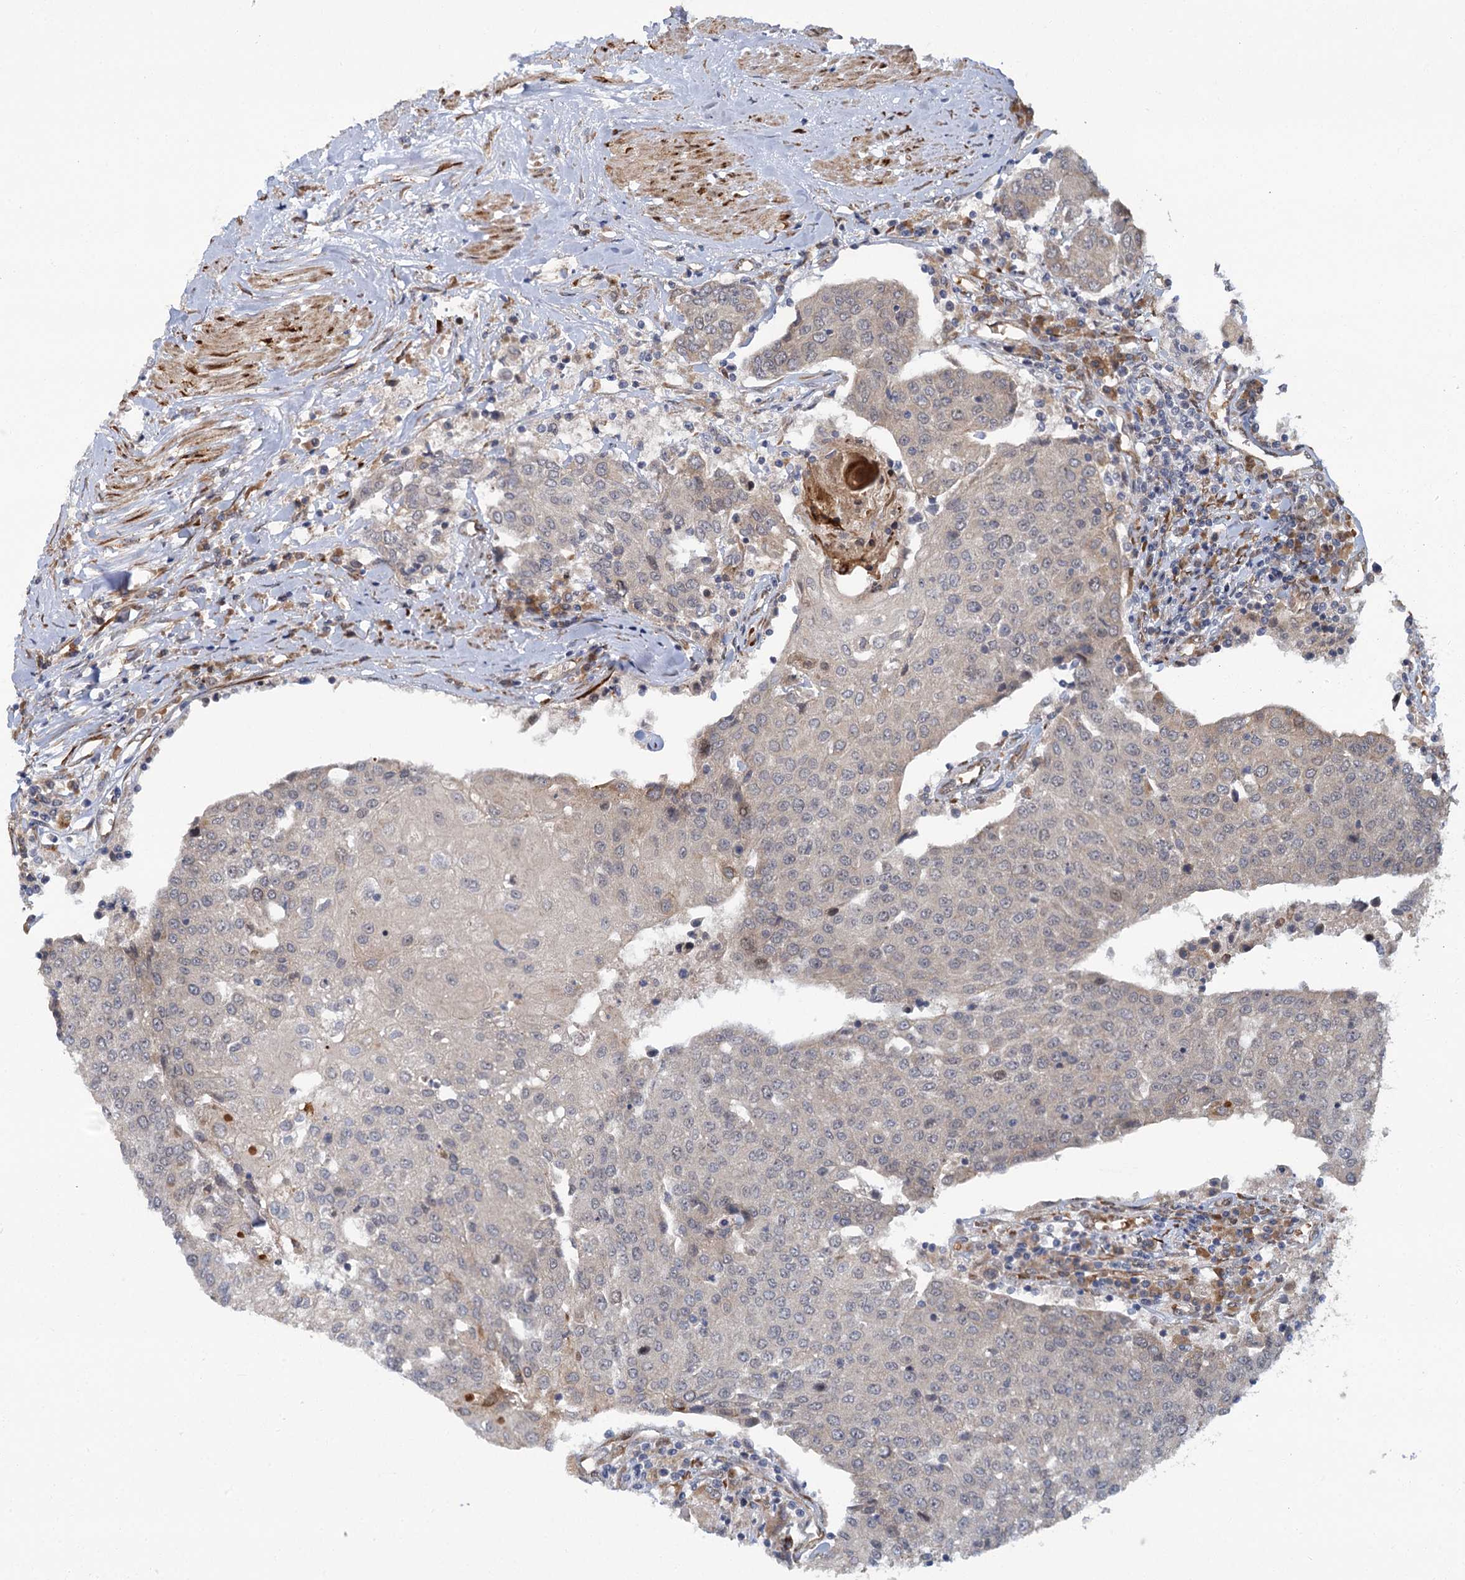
{"staining": {"intensity": "weak", "quantity": "<25%", "location": "cytoplasmic/membranous,nuclear"}, "tissue": "urothelial cancer", "cell_type": "Tumor cells", "image_type": "cancer", "snomed": [{"axis": "morphology", "description": "Urothelial carcinoma, High grade"}, {"axis": "topography", "description": "Urinary bladder"}], "caption": "Tumor cells are negative for brown protein staining in high-grade urothelial carcinoma.", "gene": "APBA2", "patient": {"sex": "female", "age": 85}}